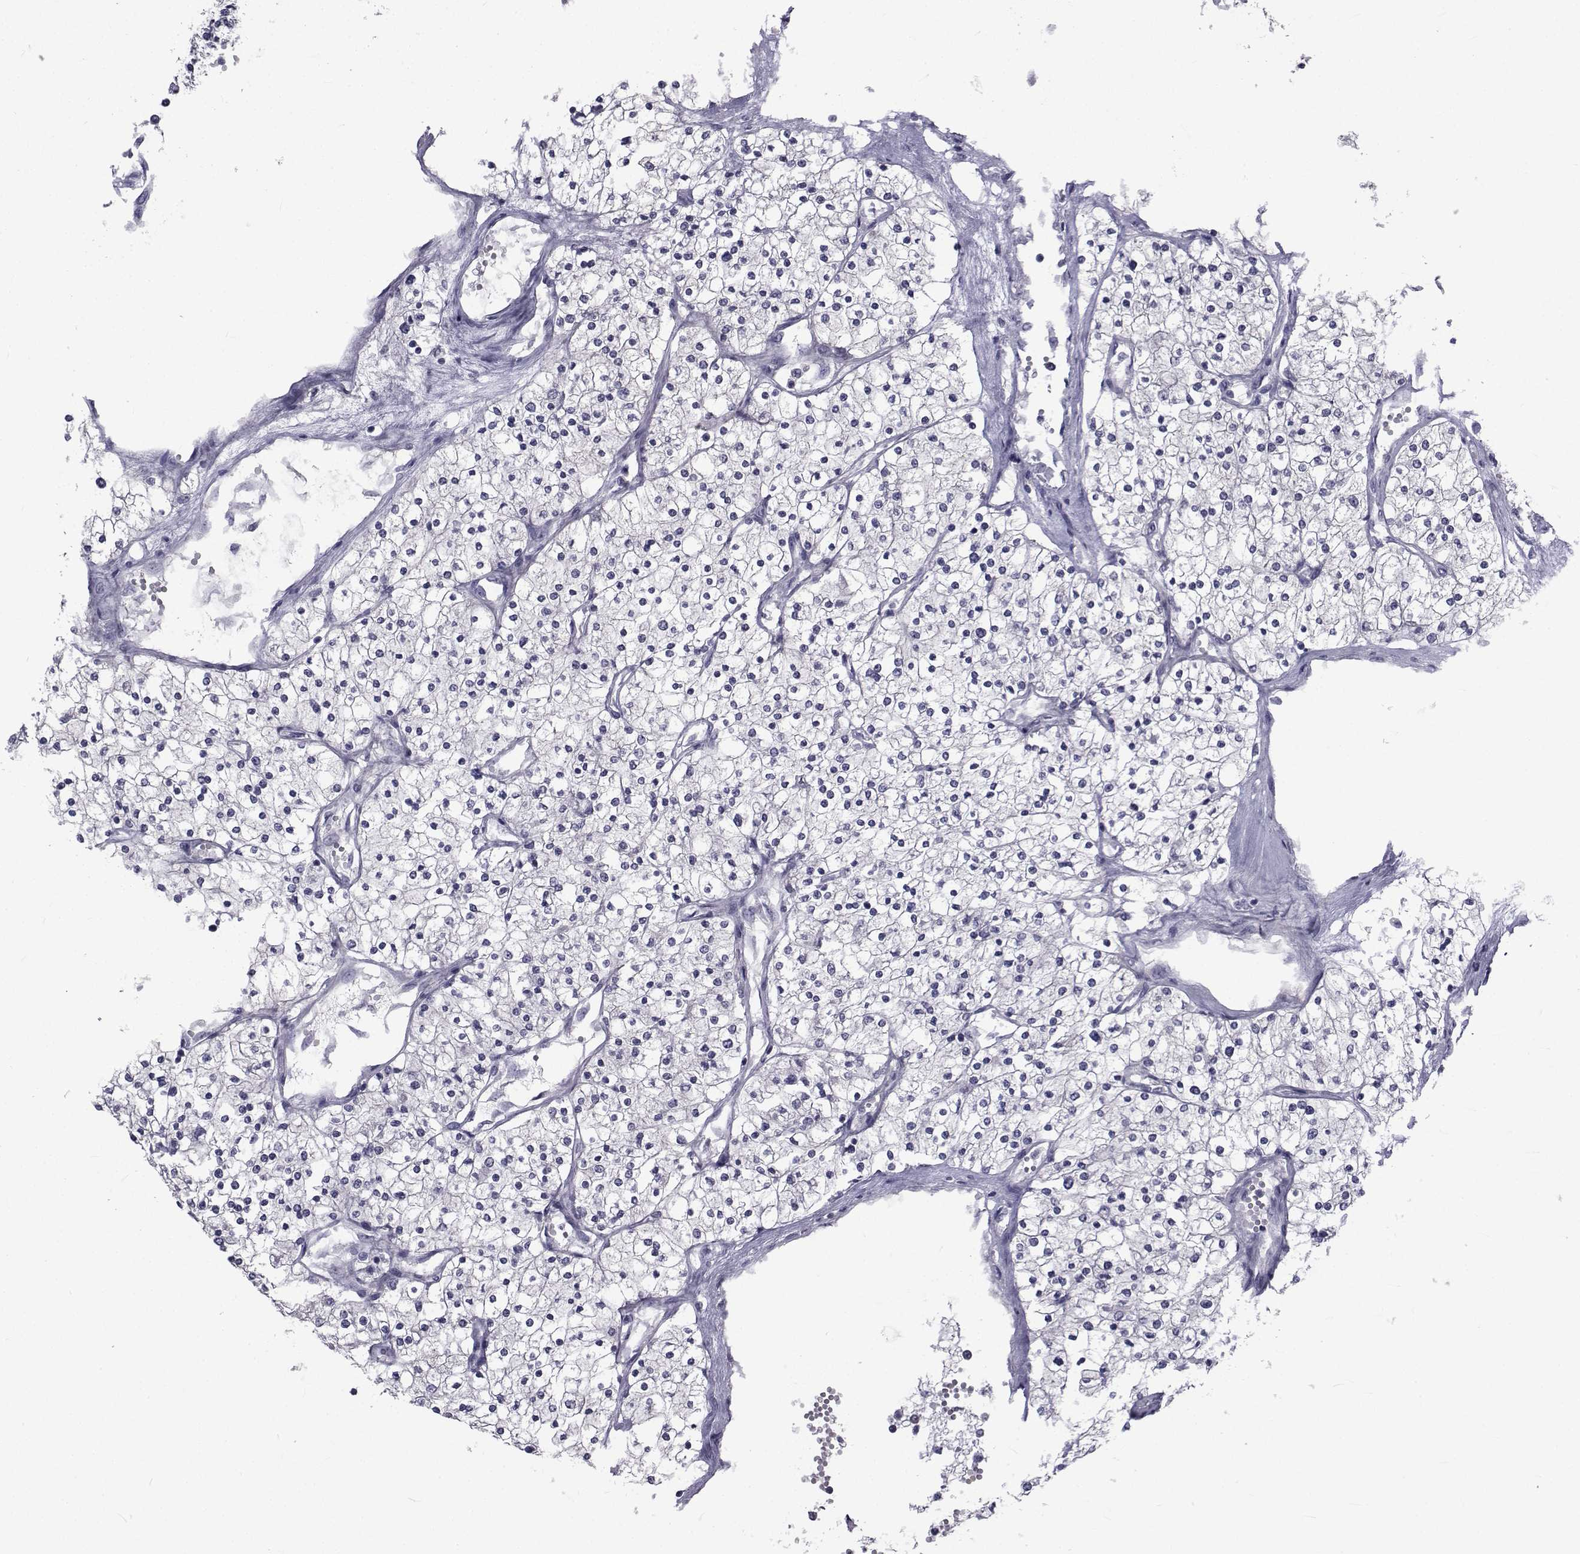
{"staining": {"intensity": "negative", "quantity": "none", "location": "none"}, "tissue": "renal cancer", "cell_type": "Tumor cells", "image_type": "cancer", "snomed": [{"axis": "morphology", "description": "Adenocarcinoma, NOS"}, {"axis": "topography", "description": "Kidney"}], "caption": "Image shows no significant protein expression in tumor cells of renal cancer.", "gene": "SLC30A10", "patient": {"sex": "male", "age": 80}}